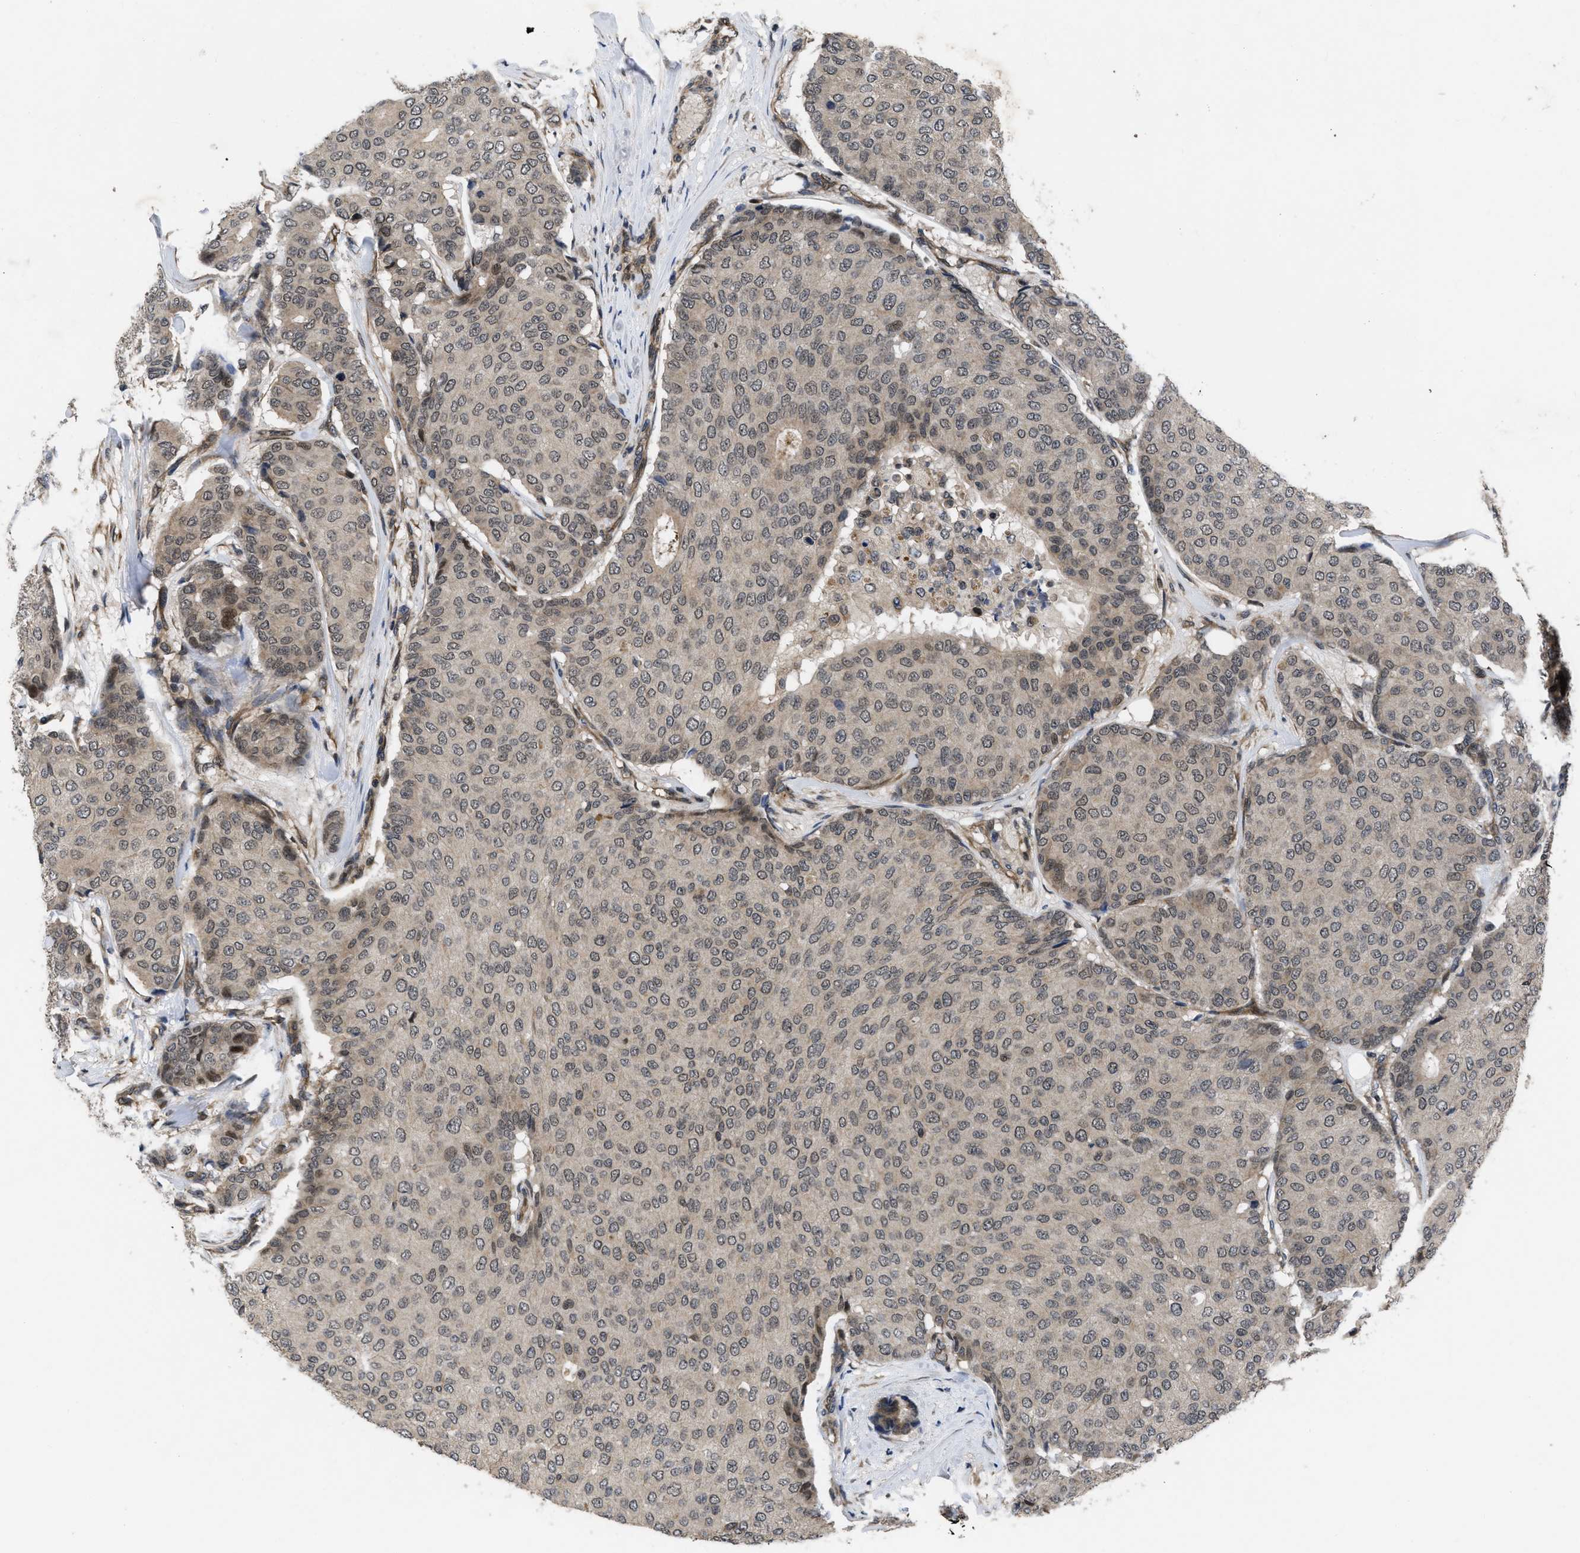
{"staining": {"intensity": "weak", "quantity": ">75%", "location": "cytoplasmic/membranous"}, "tissue": "breast cancer", "cell_type": "Tumor cells", "image_type": "cancer", "snomed": [{"axis": "morphology", "description": "Duct carcinoma"}, {"axis": "topography", "description": "Breast"}], "caption": "A low amount of weak cytoplasmic/membranous positivity is present in approximately >75% of tumor cells in intraductal carcinoma (breast) tissue.", "gene": "DNAJC14", "patient": {"sex": "female", "age": 75}}